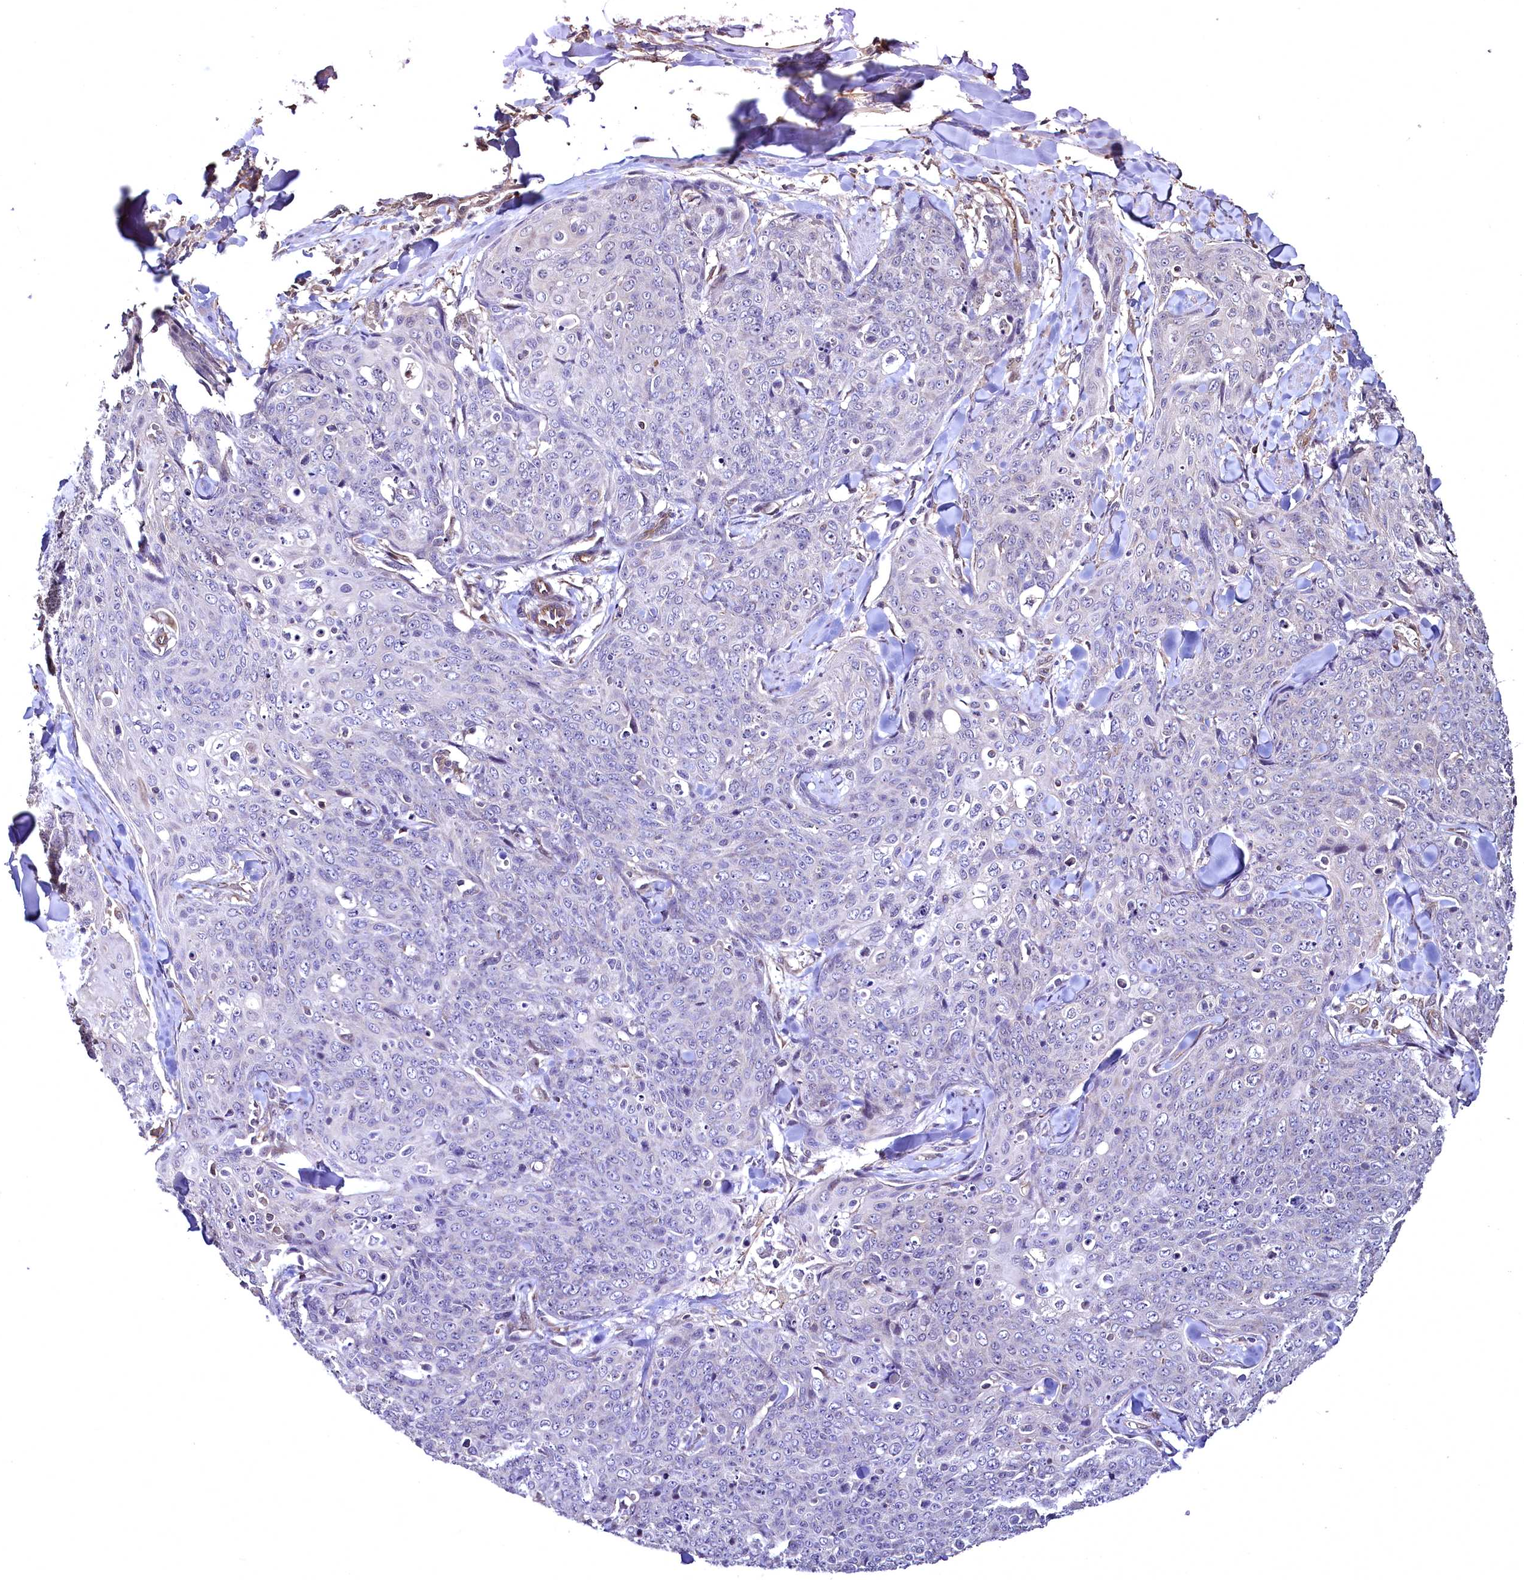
{"staining": {"intensity": "negative", "quantity": "none", "location": "none"}, "tissue": "skin cancer", "cell_type": "Tumor cells", "image_type": "cancer", "snomed": [{"axis": "morphology", "description": "Squamous cell carcinoma, NOS"}, {"axis": "topography", "description": "Skin"}, {"axis": "topography", "description": "Vulva"}], "caption": "Tumor cells show no significant expression in squamous cell carcinoma (skin). Nuclei are stained in blue.", "gene": "TBCEL", "patient": {"sex": "female", "age": 85}}